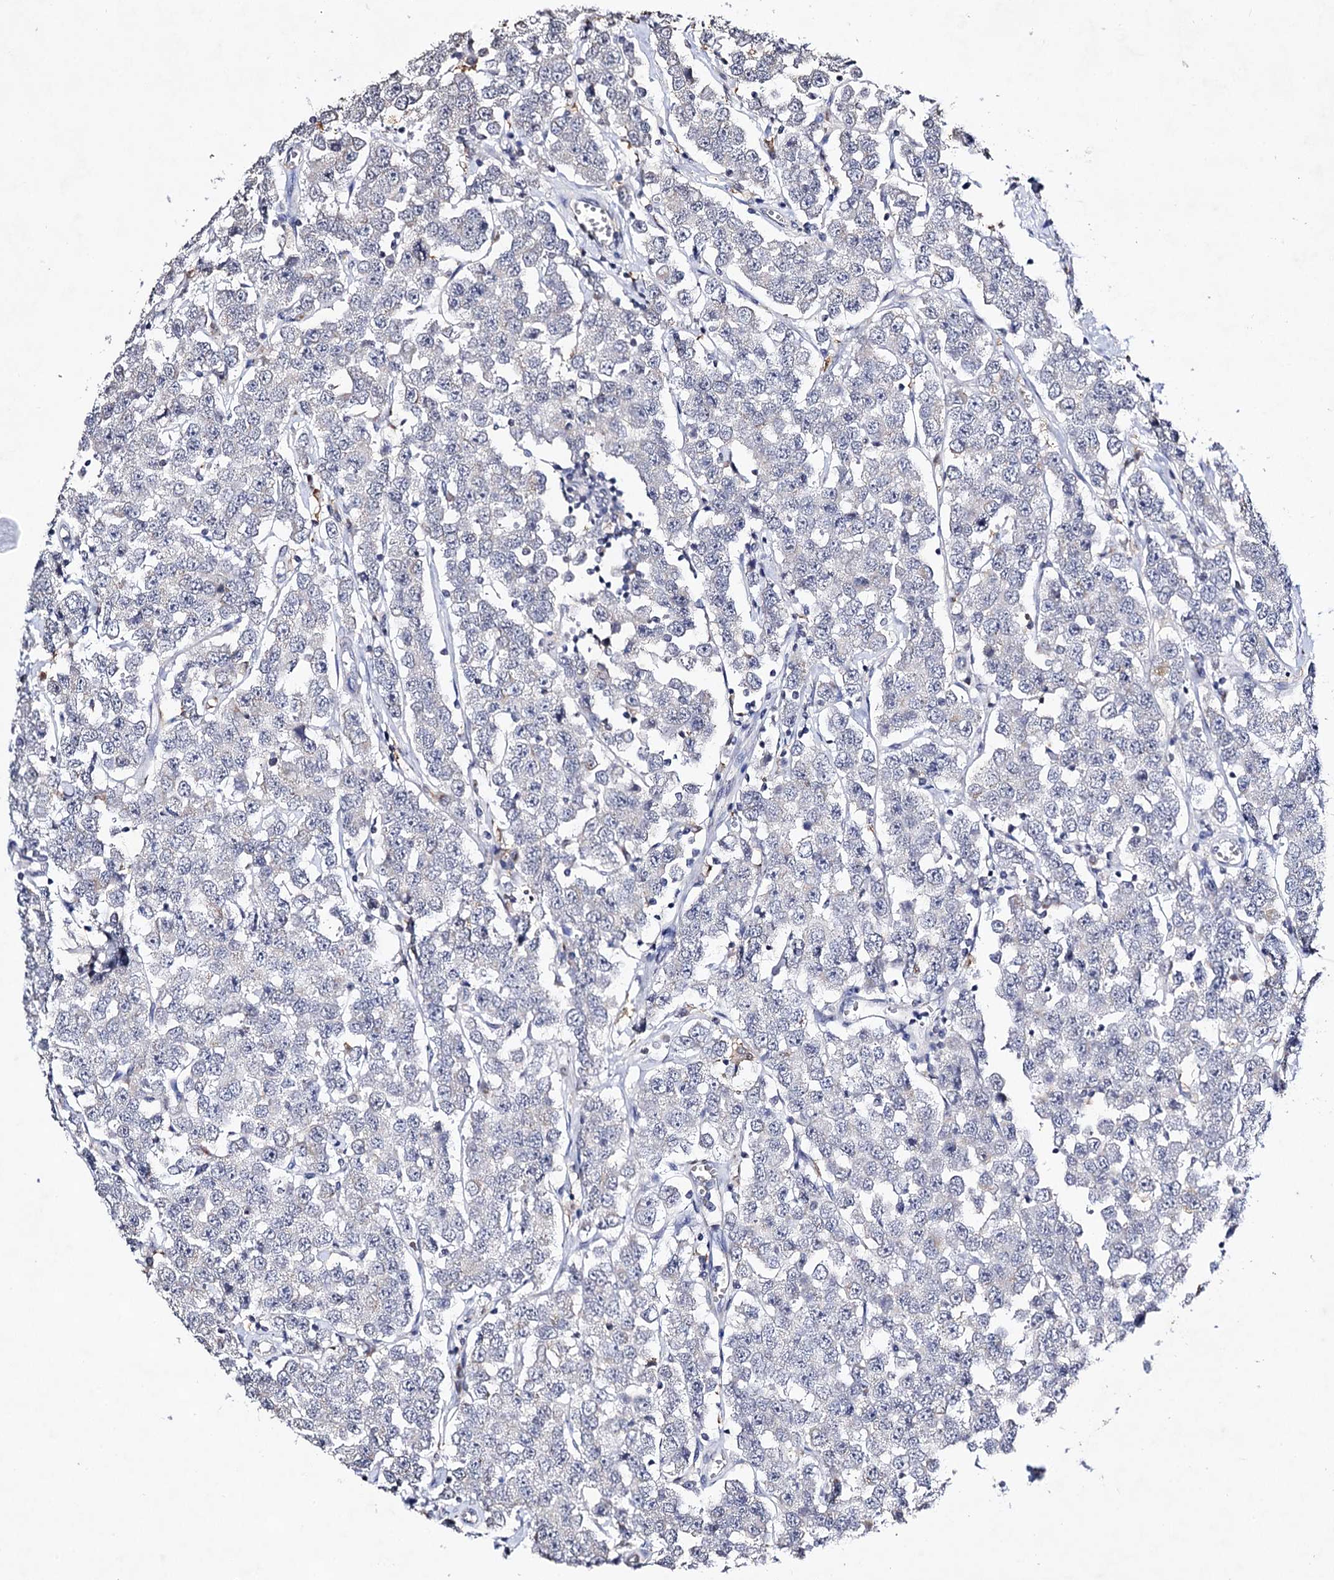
{"staining": {"intensity": "negative", "quantity": "none", "location": "none"}, "tissue": "testis cancer", "cell_type": "Tumor cells", "image_type": "cancer", "snomed": [{"axis": "morphology", "description": "Seminoma, NOS"}, {"axis": "topography", "description": "Testis"}], "caption": "Protein analysis of testis cancer (seminoma) exhibits no significant positivity in tumor cells.", "gene": "PLIN1", "patient": {"sex": "male", "age": 28}}